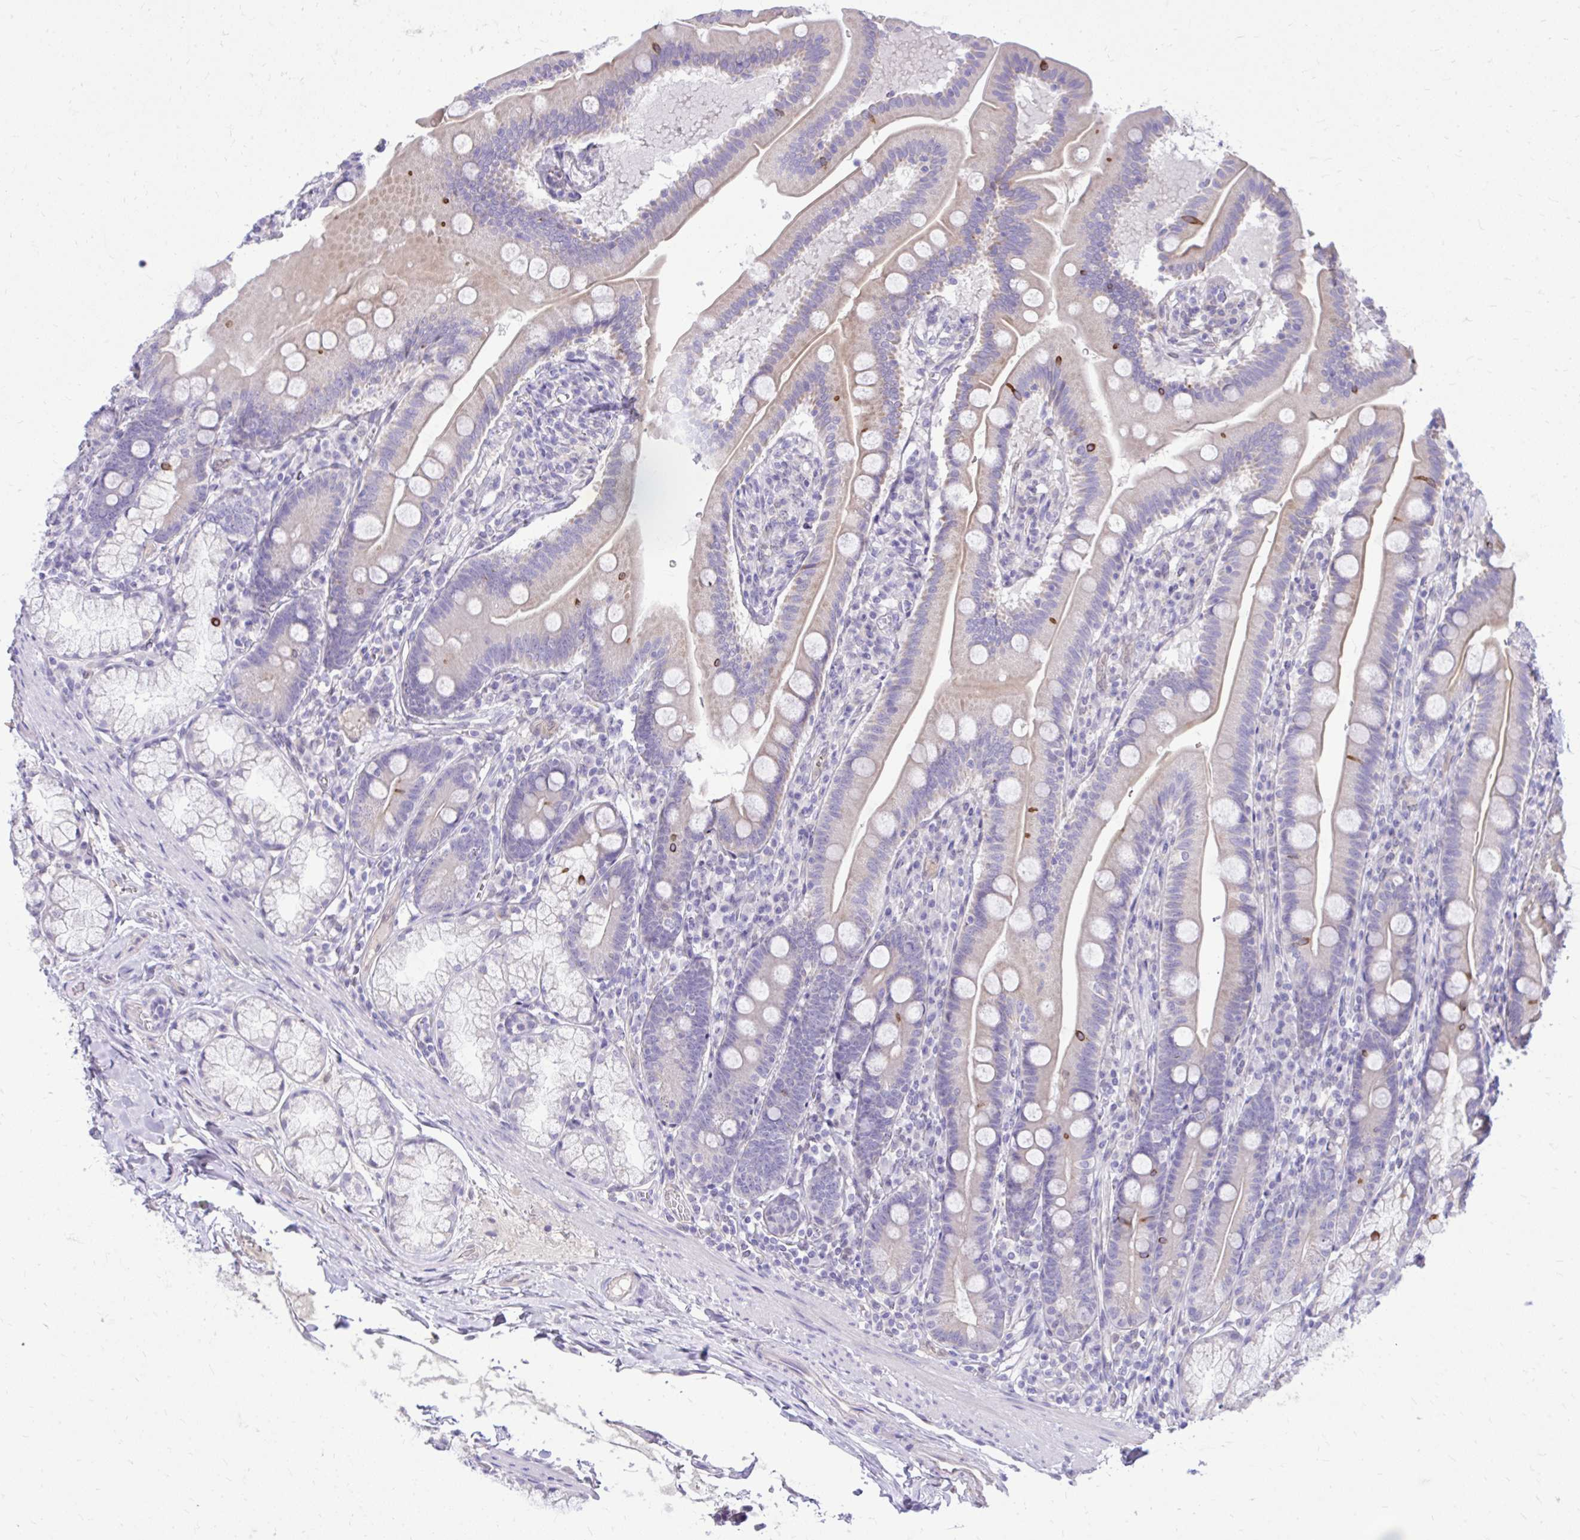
{"staining": {"intensity": "weak", "quantity": "25%-75%", "location": "cytoplasmic/membranous"}, "tissue": "duodenum", "cell_type": "Glandular cells", "image_type": "normal", "snomed": [{"axis": "morphology", "description": "Normal tissue, NOS"}, {"axis": "topography", "description": "Duodenum"}], "caption": "Glandular cells exhibit weak cytoplasmic/membranous staining in about 25%-75% of cells in unremarkable duodenum.", "gene": "NNMT", "patient": {"sex": "female", "age": 67}}